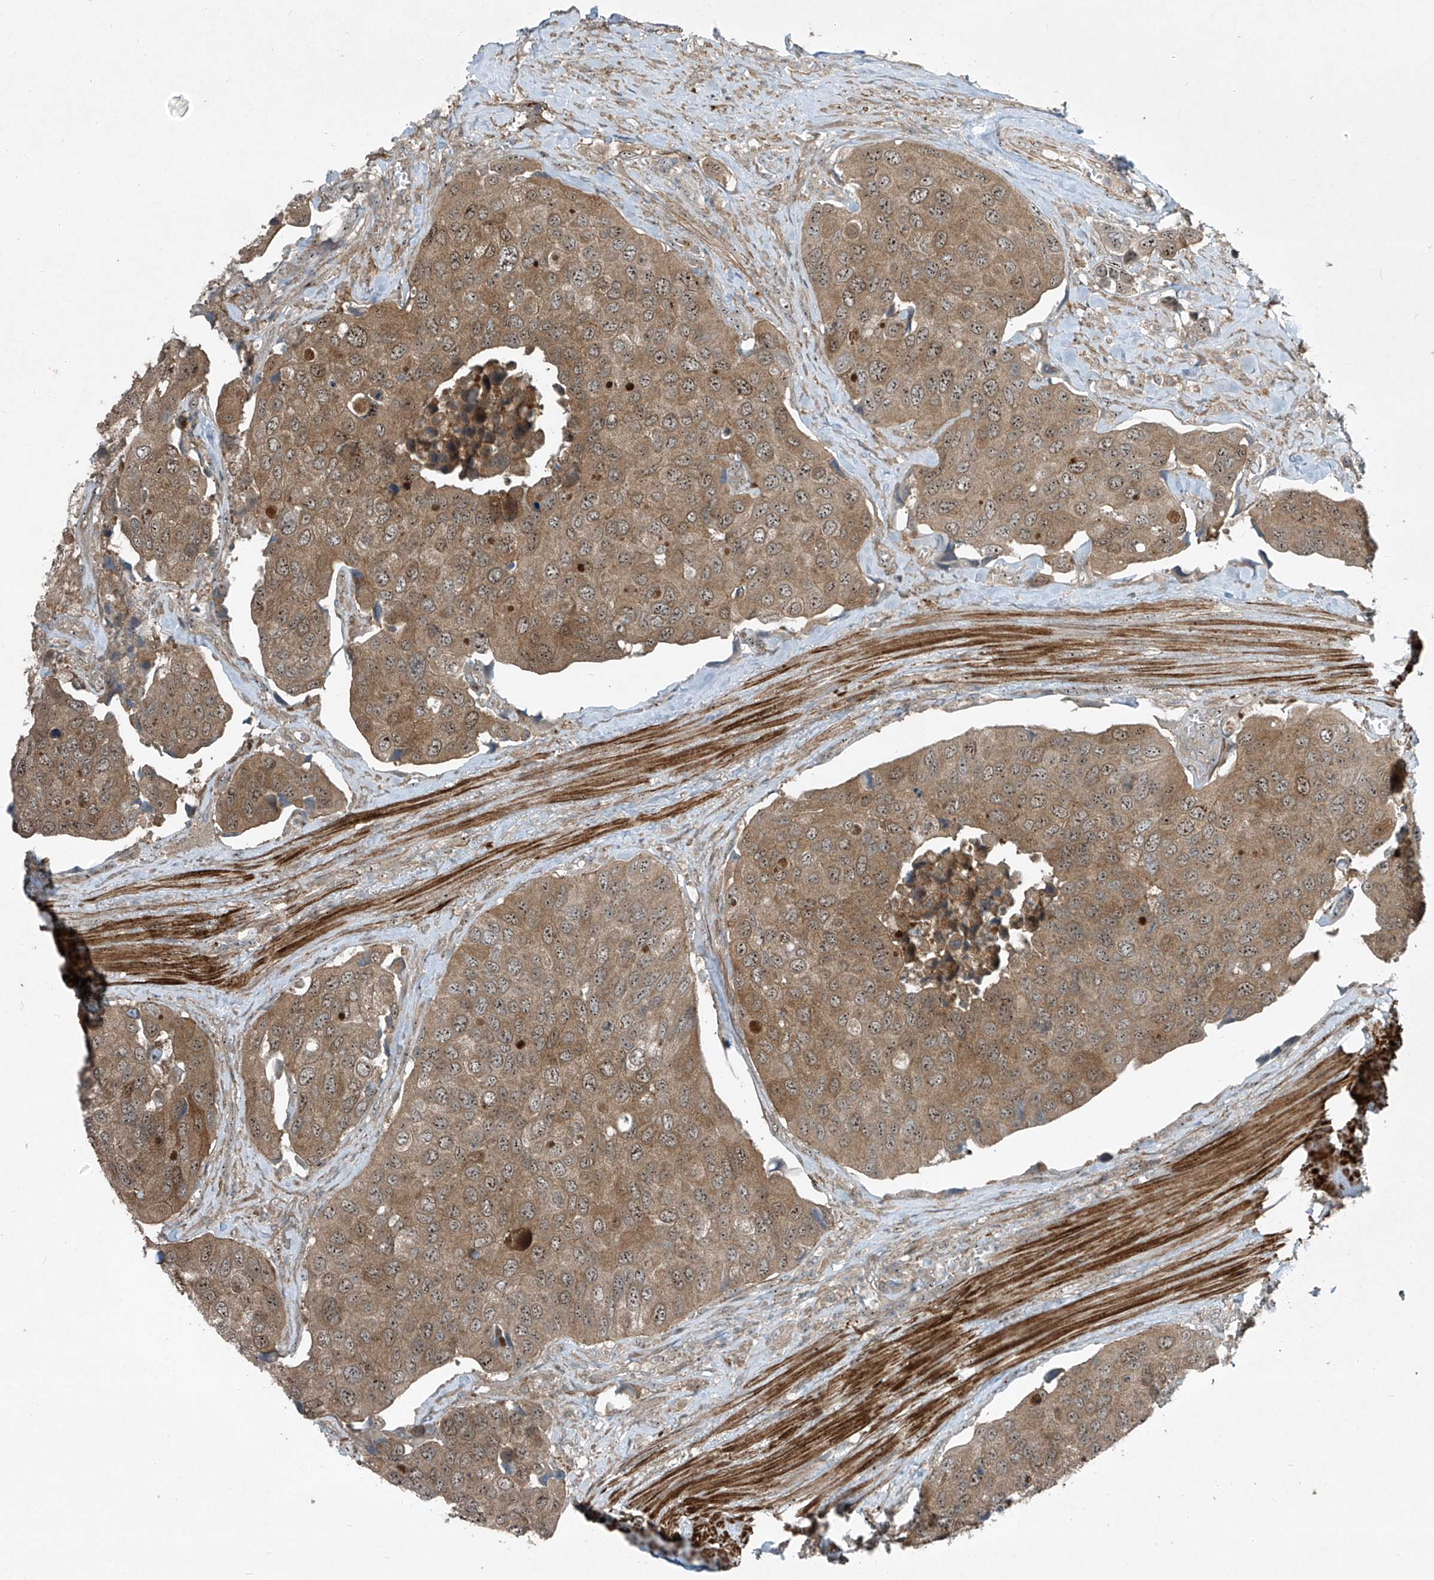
{"staining": {"intensity": "moderate", "quantity": ">75%", "location": "cytoplasmic/membranous,nuclear"}, "tissue": "urothelial cancer", "cell_type": "Tumor cells", "image_type": "cancer", "snomed": [{"axis": "morphology", "description": "Urothelial carcinoma, High grade"}, {"axis": "topography", "description": "Urinary bladder"}], "caption": "High-magnification brightfield microscopy of urothelial carcinoma (high-grade) stained with DAB (3,3'-diaminobenzidine) (brown) and counterstained with hematoxylin (blue). tumor cells exhibit moderate cytoplasmic/membranous and nuclear expression is seen in approximately>75% of cells. The staining was performed using DAB, with brown indicating positive protein expression. Nuclei are stained blue with hematoxylin.", "gene": "PPCS", "patient": {"sex": "male", "age": 74}}